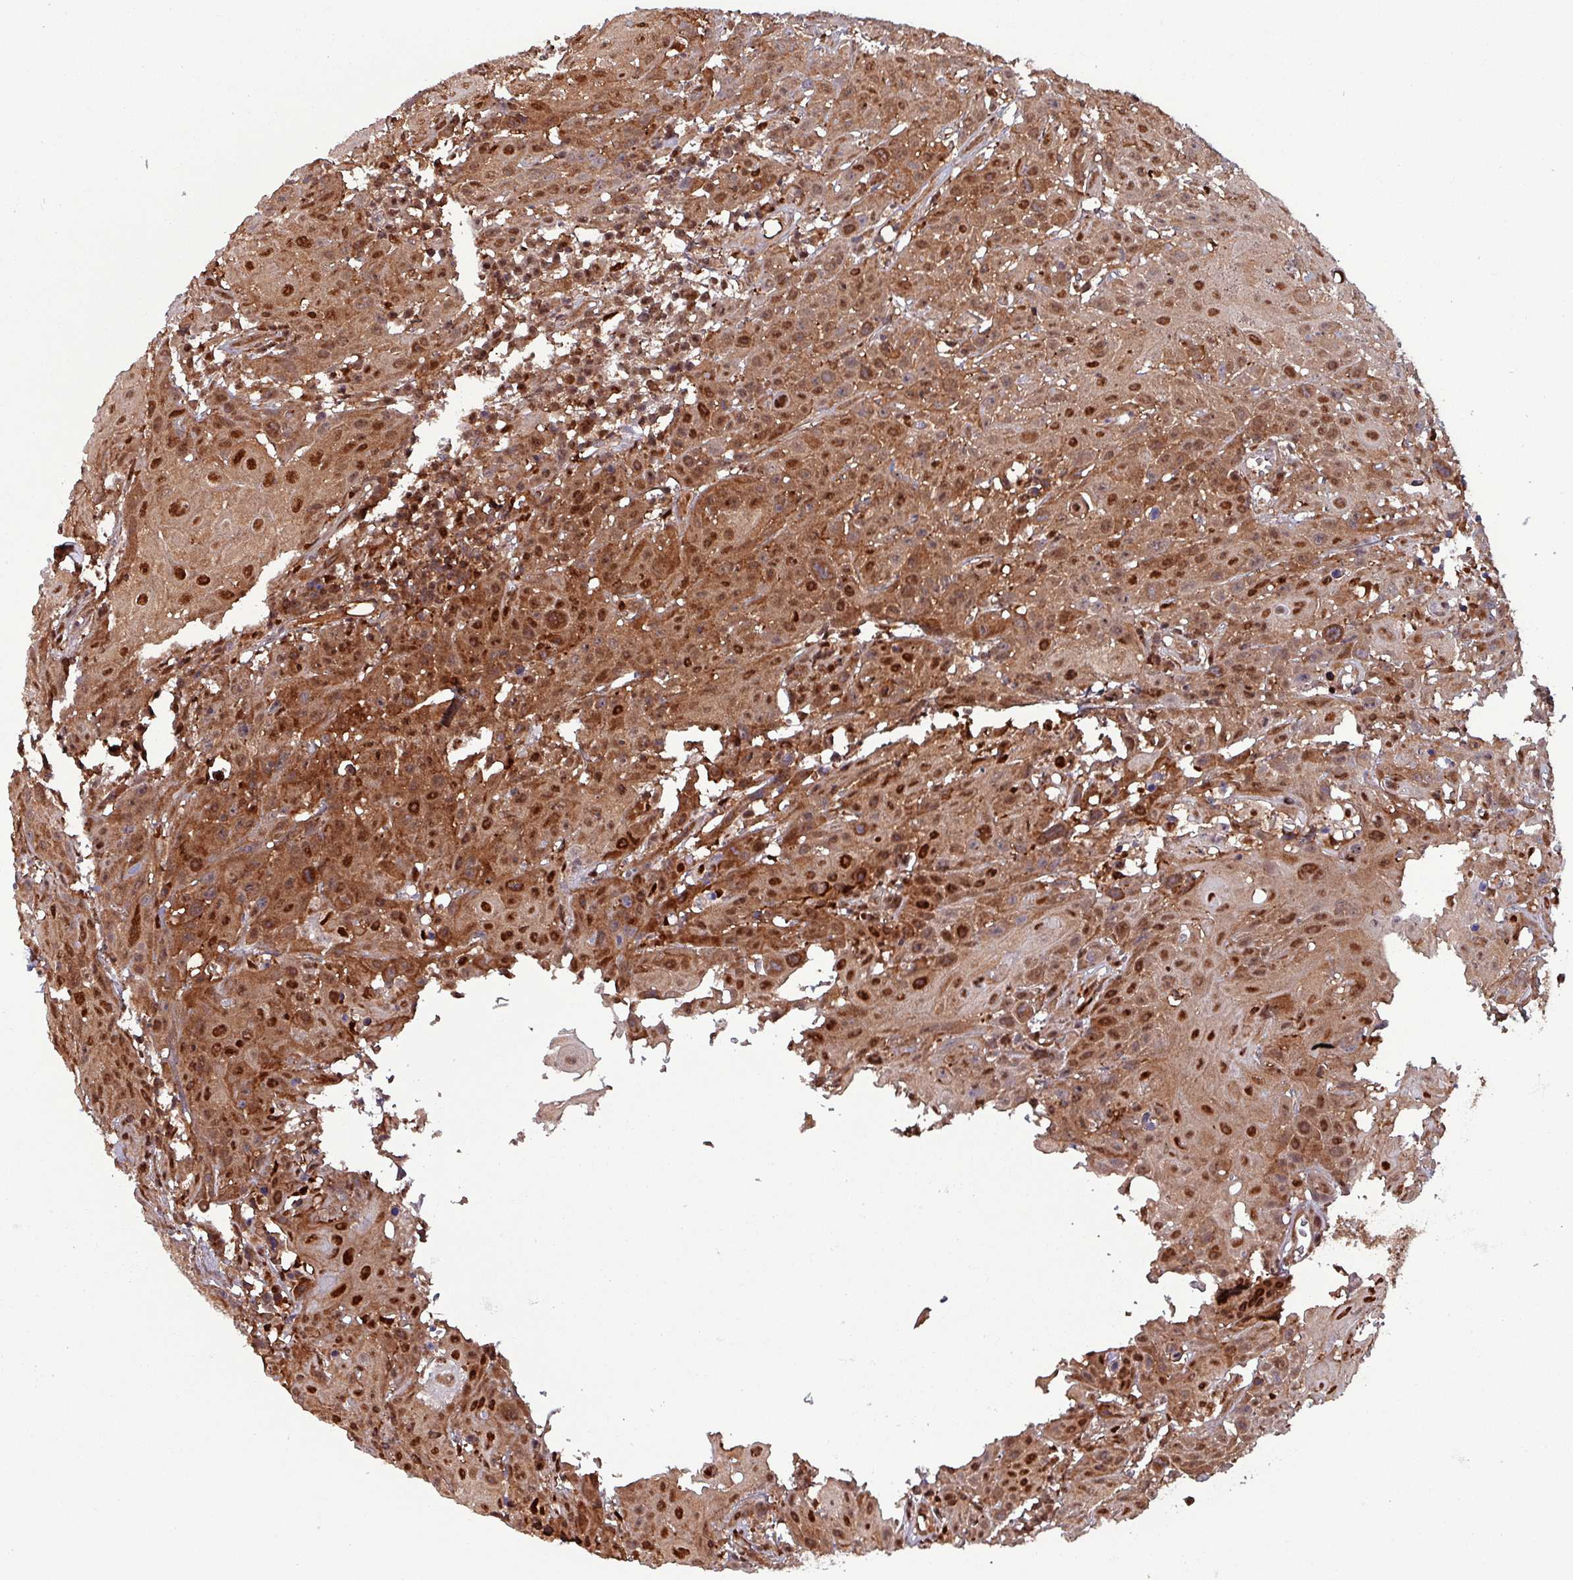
{"staining": {"intensity": "strong", "quantity": ">75%", "location": "cytoplasmic/membranous,nuclear"}, "tissue": "head and neck cancer", "cell_type": "Tumor cells", "image_type": "cancer", "snomed": [{"axis": "morphology", "description": "Squamous cell carcinoma, NOS"}, {"axis": "topography", "description": "Skin"}, {"axis": "topography", "description": "Head-Neck"}], "caption": "Head and neck cancer (squamous cell carcinoma) was stained to show a protein in brown. There is high levels of strong cytoplasmic/membranous and nuclear positivity in approximately >75% of tumor cells. The staining was performed using DAB to visualize the protein expression in brown, while the nuclei were stained in blue with hematoxylin (Magnification: 20x).", "gene": "PSMB8", "patient": {"sex": "male", "age": 80}}